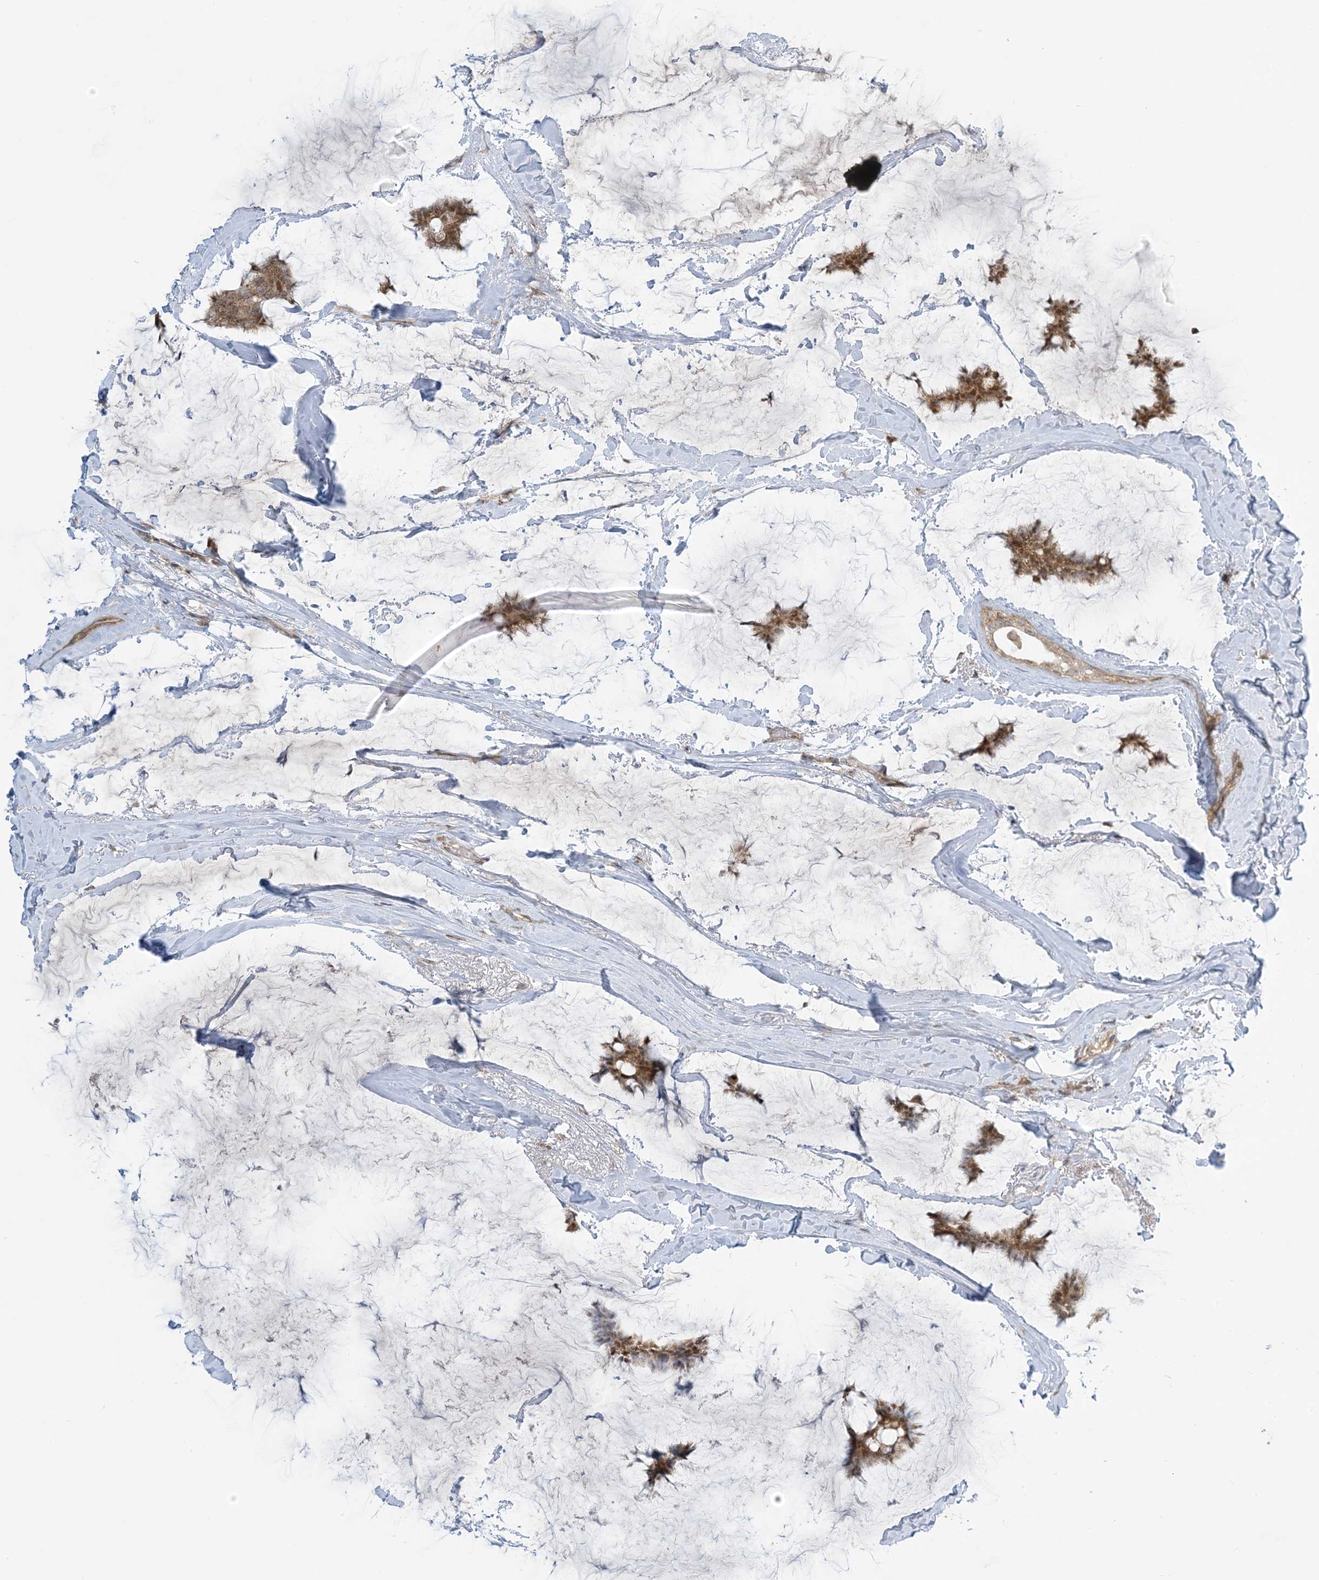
{"staining": {"intensity": "moderate", "quantity": ">75%", "location": "cytoplasmic/membranous,nuclear"}, "tissue": "breast cancer", "cell_type": "Tumor cells", "image_type": "cancer", "snomed": [{"axis": "morphology", "description": "Duct carcinoma"}, {"axis": "topography", "description": "Breast"}], "caption": "Breast intraductal carcinoma stained with DAB IHC reveals medium levels of moderate cytoplasmic/membranous and nuclear staining in approximately >75% of tumor cells.", "gene": "PHLDB2", "patient": {"sex": "female", "age": 93}}